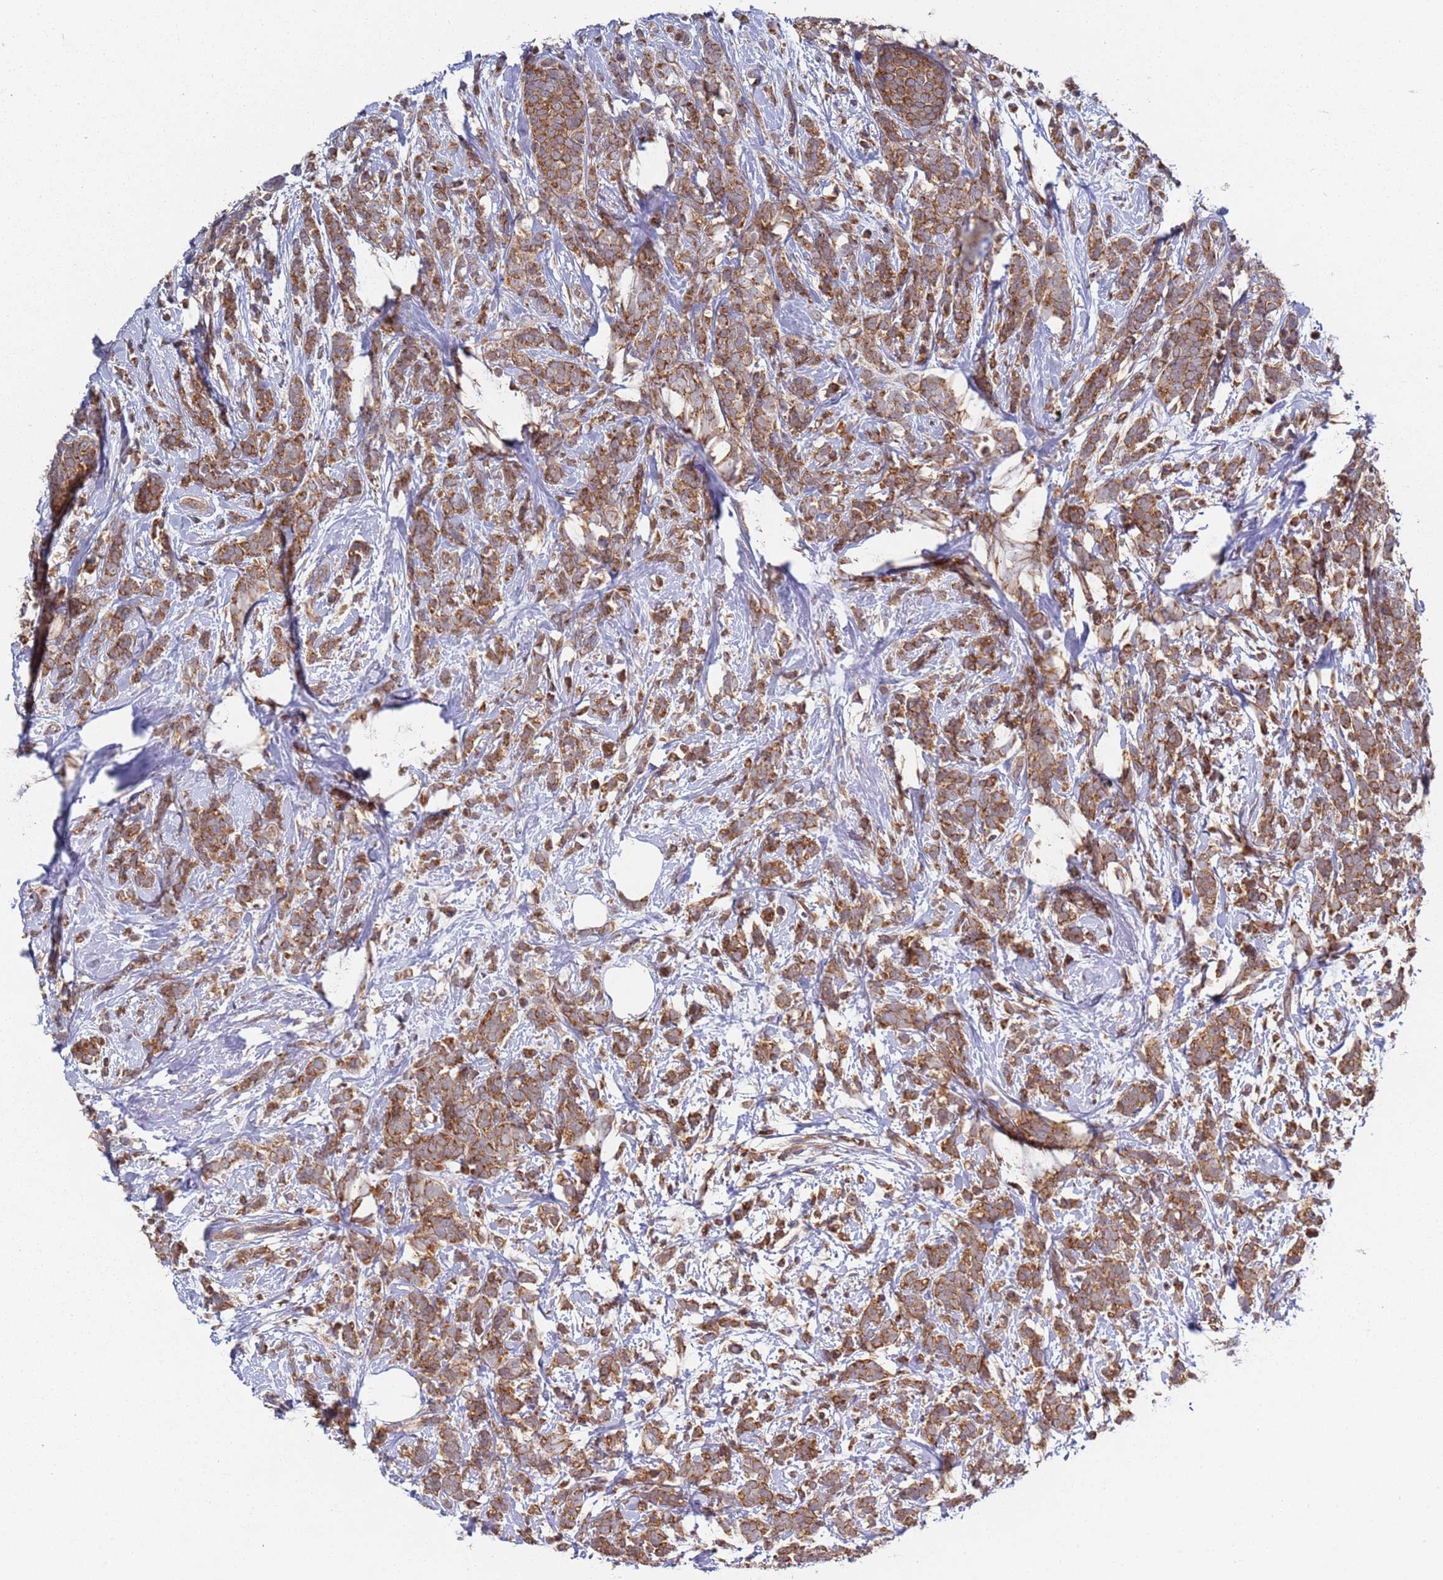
{"staining": {"intensity": "moderate", "quantity": ">75%", "location": "cytoplasmic/membranous"}, "tissue": "breast cancer", "cell_type": "Tumor cells", "image_type": "cancer", "snomed": [{"axis": "morphology", "description": "Lobular carcinoma"}, {"axis": "topography", "description": "Breast"}], "caption": "DAB (3,3'-diaminobenzidine) immunohistochemical staining of human lobular carcinoma (breast) demonstrates moderate cytoplasmic/membranous protein expression in about >75% of tumor cells. (DAB IHC, brown staining for protein, blue staining for nuclei).", "gene": "OR5A2", "patient": {"sex": "female", "age": 58}}